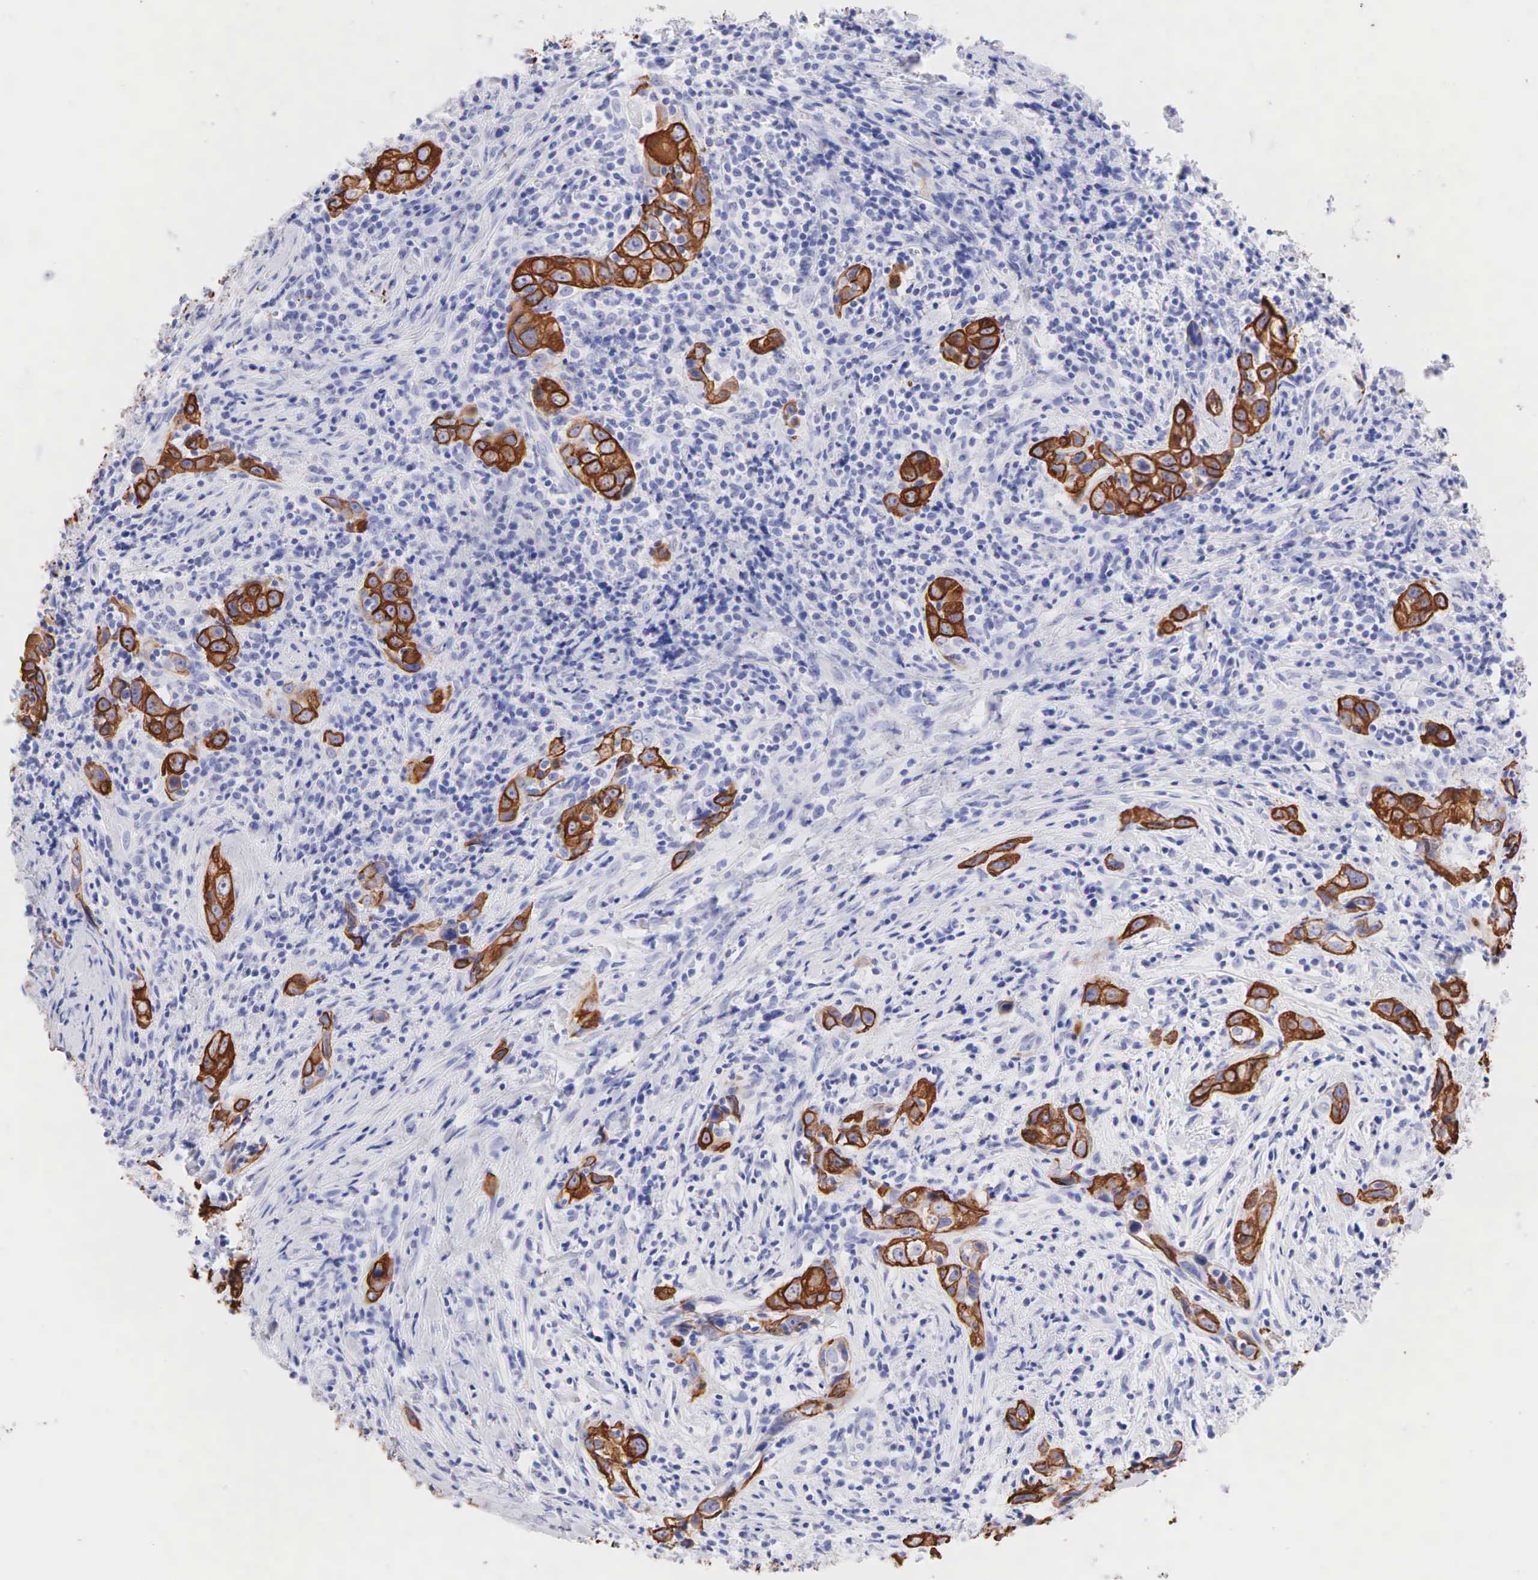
{"staining": {"intensity": "strong", "quantity": ">75%", "location": "cytoplasmic/membranous"}, "tissue": "head and neck cancer", "cell_type": "Tumor cells", "image_type": "cancer", "snomed": [{"axis": "morphology", "description": "Squamous cell carcinoma, NOS"}, {"axis": "topography", "description": "Oral tissue"}, {"axis": "topography", "description": "Head-Neck"}], "caption": "The photomicrograph exhibits staining of head and neck squamous cell carcinoma, revealing strong cytoplasmic/membranous protein staining (brown color) within tumor cells.", "gene": "KRT14", "patient": {"sex": "female", "age": 82}}